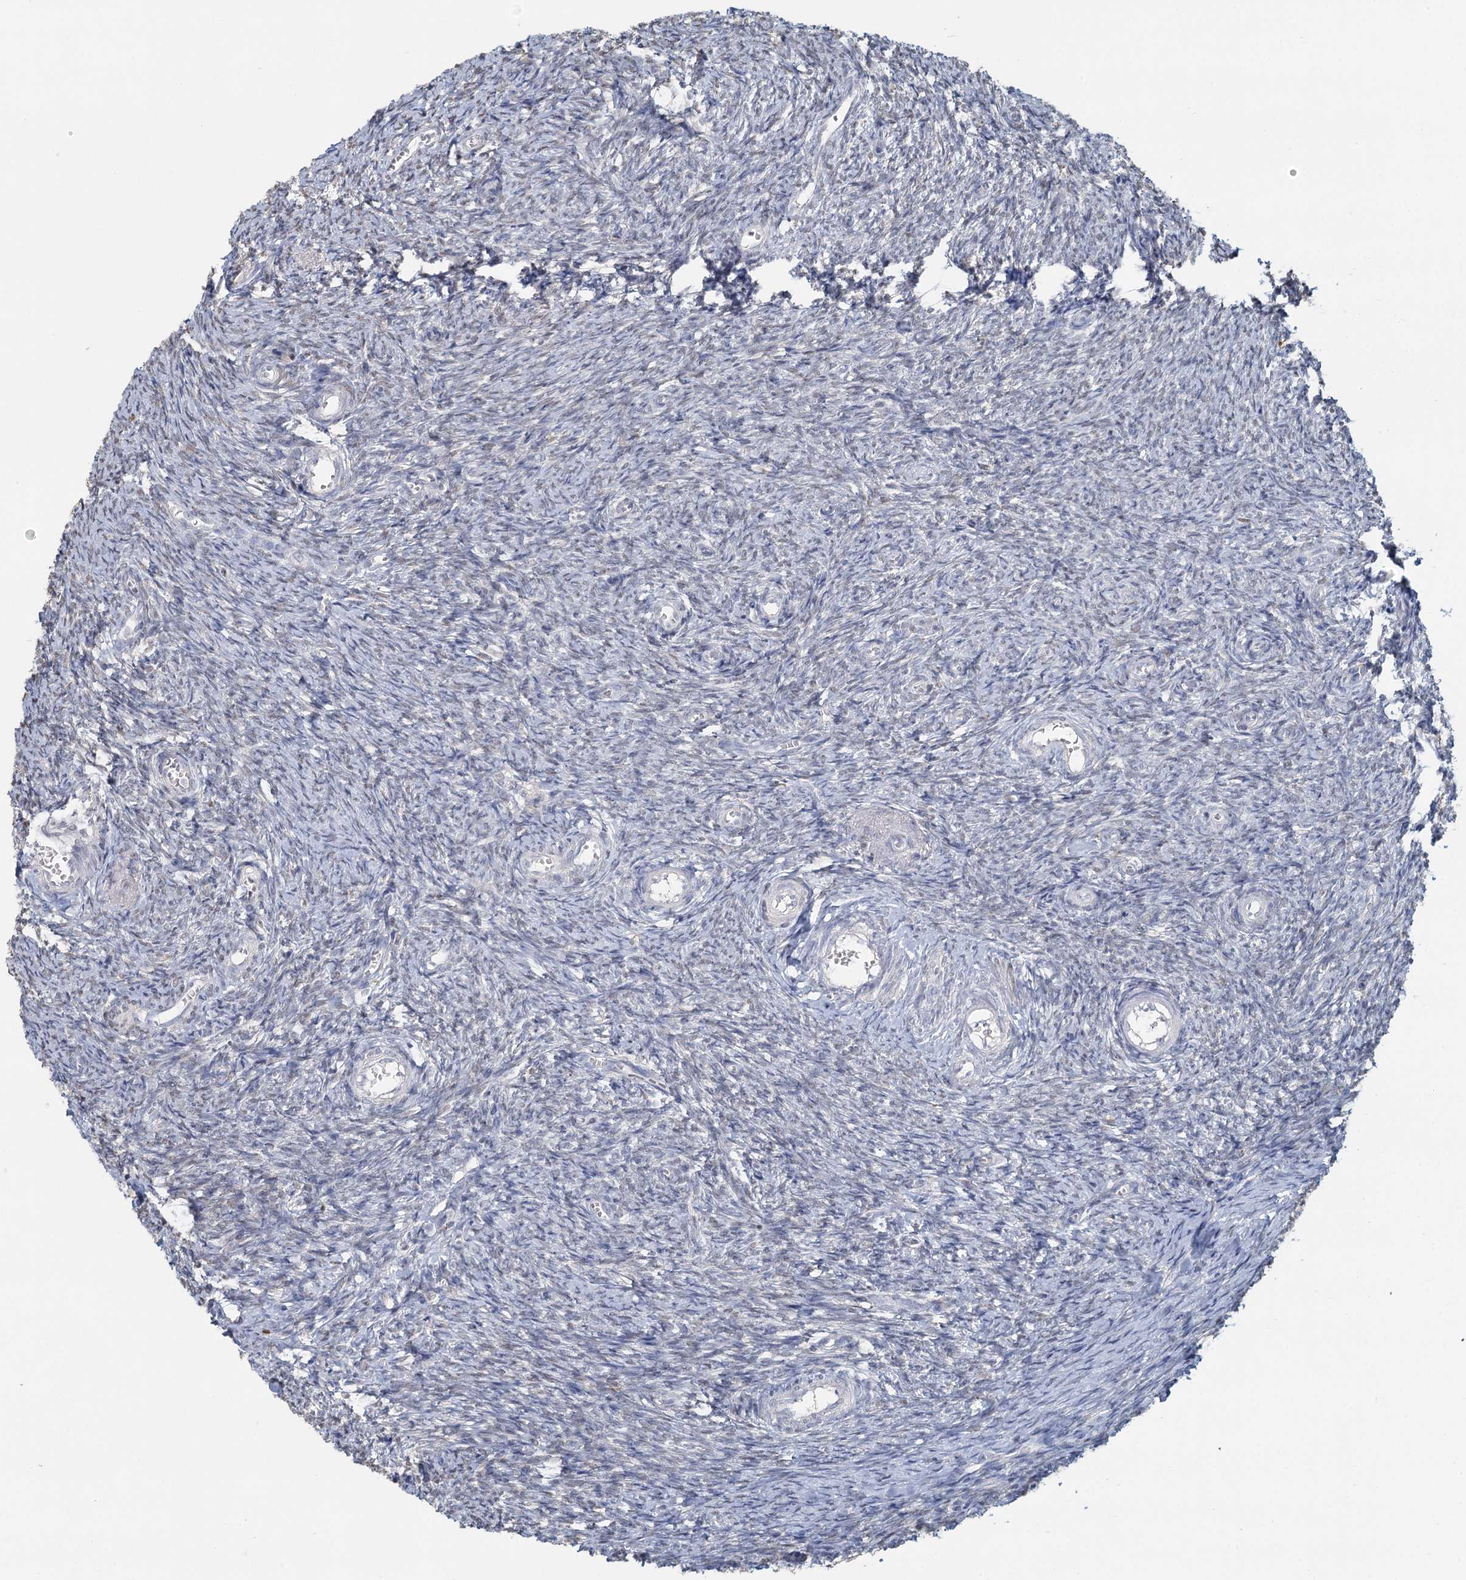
{"staining": {"intensity": "negative", "quantity": "none", "location": "none"}, "tissue": "ovary", "cell_type": "Ovarian stroma cells", "image_type": "normal", "snomed": [{"axis": "morphology", "description": "Normal tissue, NOS"}, {"axis": "topography", "description": "Ovary"}], "caption": "A high-resolution histopathology image shows immunohistochemistry (IHC) staining of benign ovary, which displays no significant expression in ovarian stroma cells. (Immunohistochemistry (ihc), brightfield microscopy, high magnification).", "gene": "MYO7B", "patient": {"sex": "female", "age": 44}}